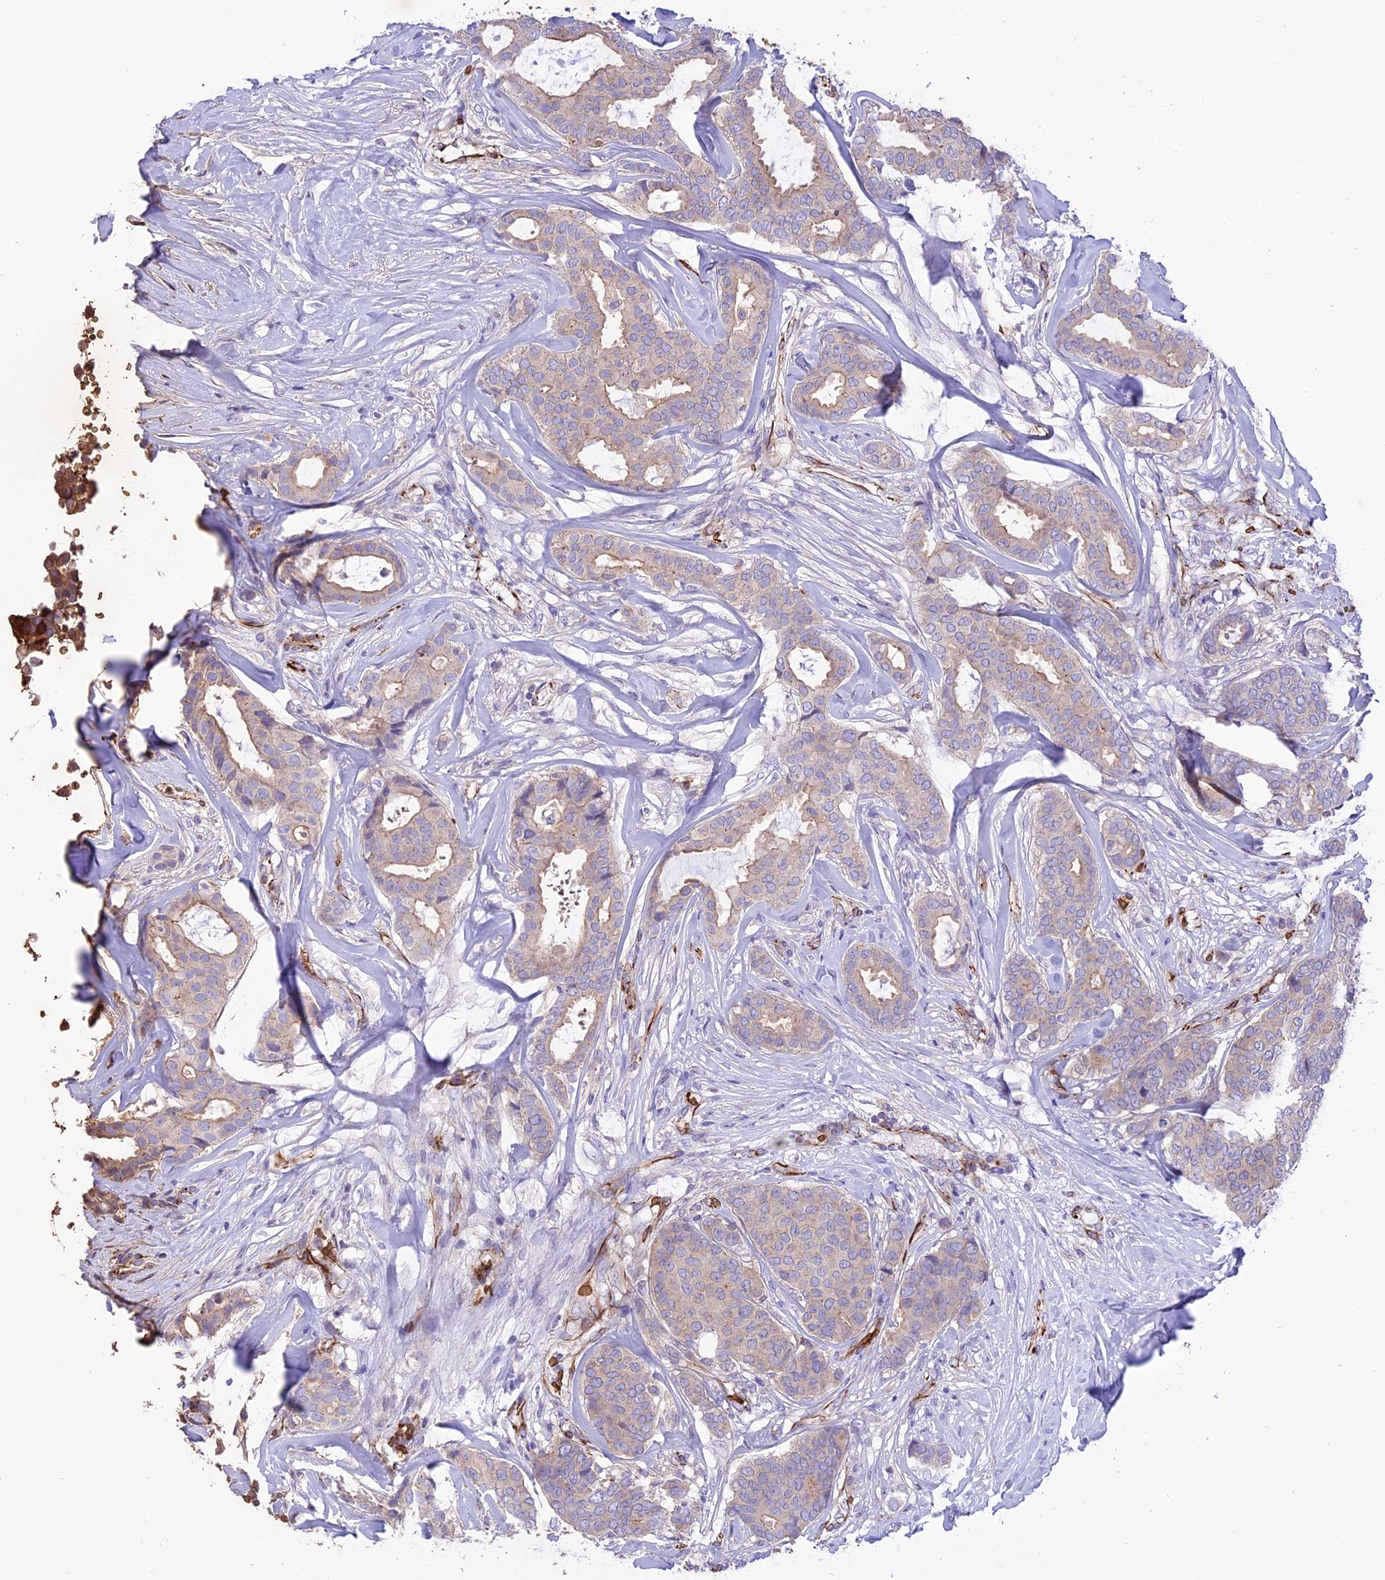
{"staining": {"intensity": "weak", "quantity": "25%-75%", "location": "cytoplasmic/membranous"}, "tissue": "breast cancer", "cell_type": "Tumor cells", "image_type": "cancer", "snomed": [{"axis": "morphology", "description": "Duct carcinoma"}, {"axis": "topography", "description": "Breast"}], "caption": "This is a micrograph of immunohistochemistry (IHC) staining of breast invasive ductal carcinoma, which shows weak staining in the cytoplasmic/membranous of tumor cells.", "gene": "TTC4", "patient": {"sex": "female", "age": 75}}